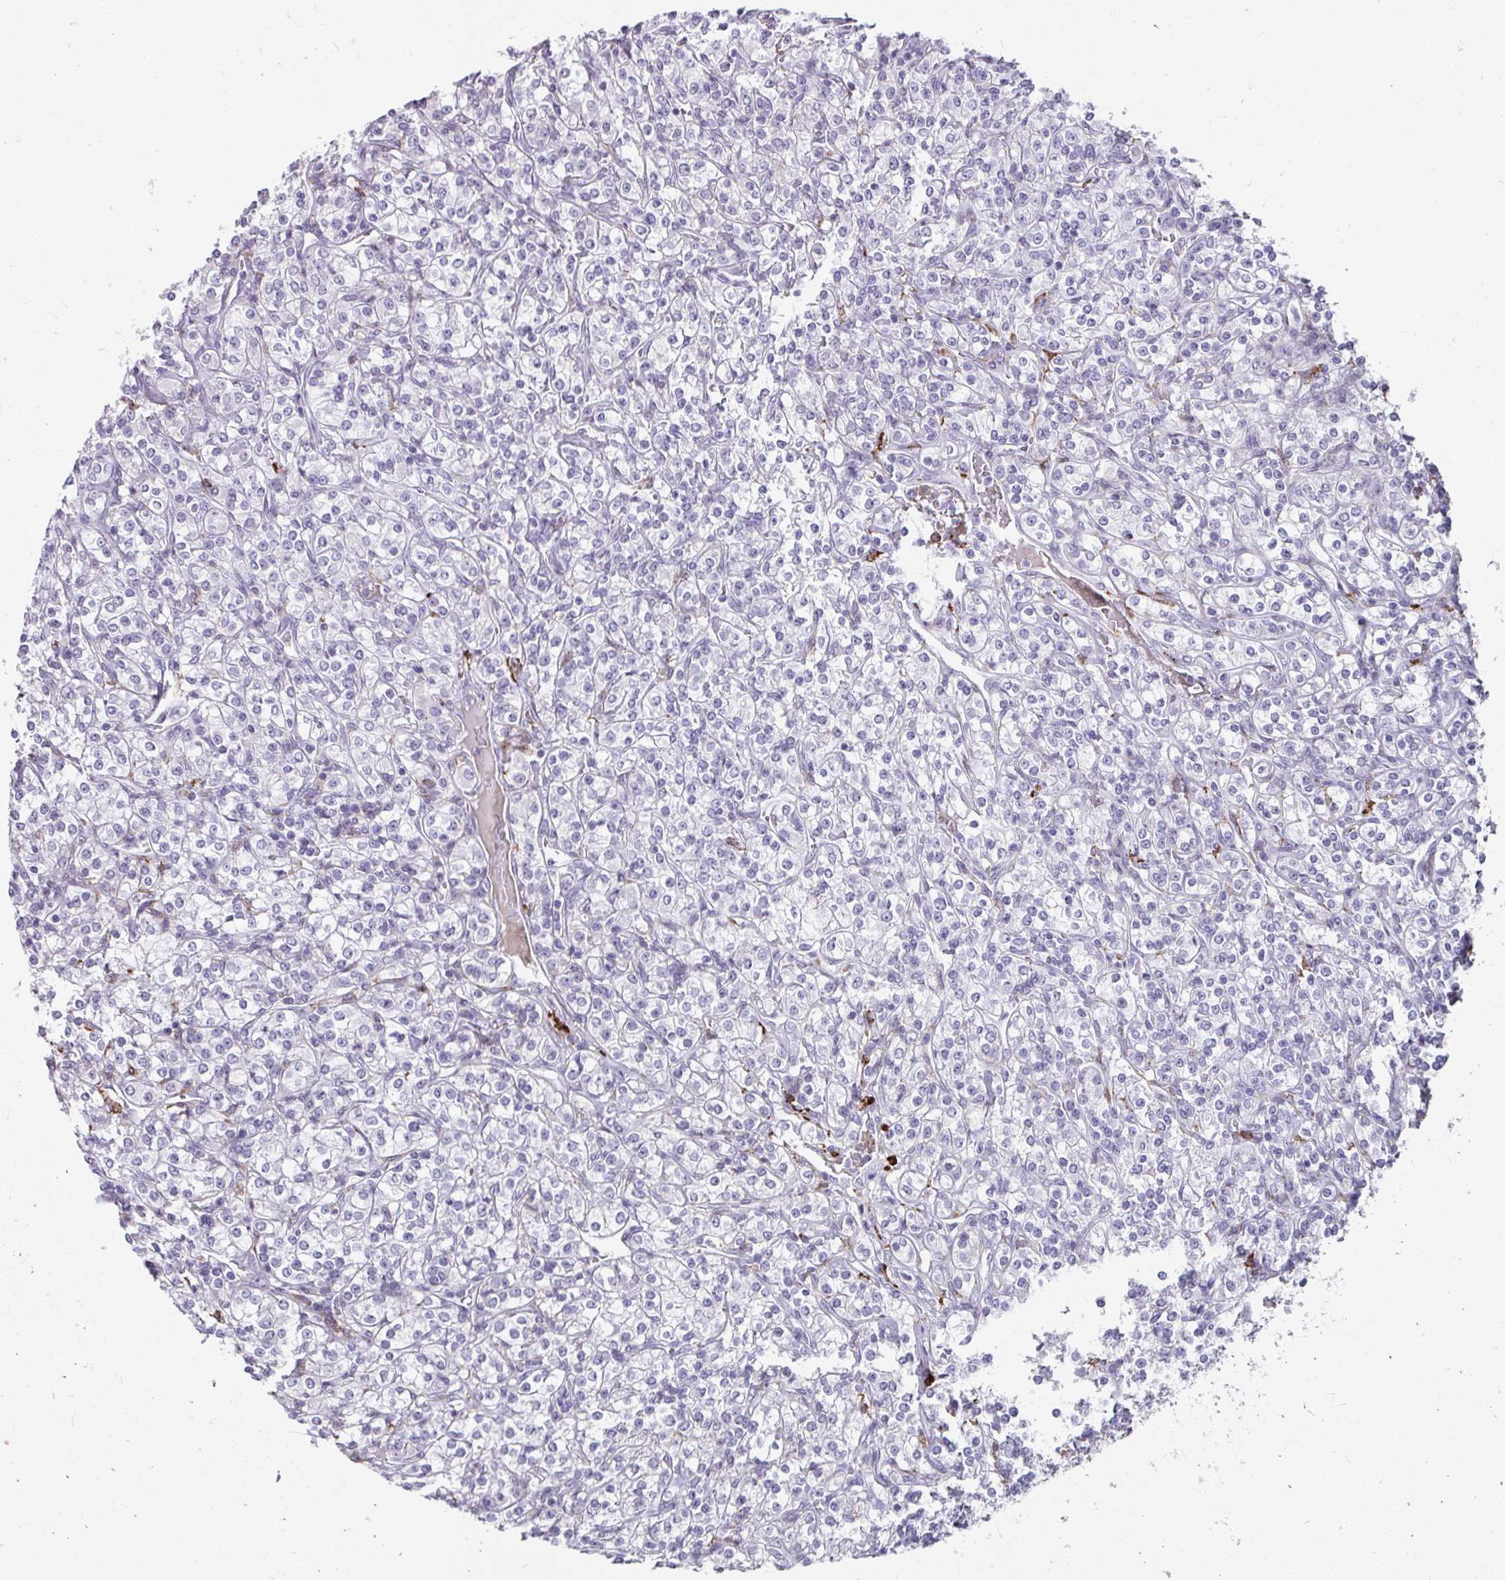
{"staining": {"intensity": "negative", "quantity": "none", "location": "none"}, "tissue": "renal cancer", "cell_type": "Tumor cells", "image_type": "cancer", "snomed": [{"axis": "morphology", "description": "Adenocarcinoma, NOS"}, {"axis": "topography", "description": "Kidney"}], "caption": "Micrograph shows no significant protein expression in tumor cells of renal cancer. Nuclei are stained in blue.", "gene": "CD163", "patient": {"sex": "male", "age": 77}}